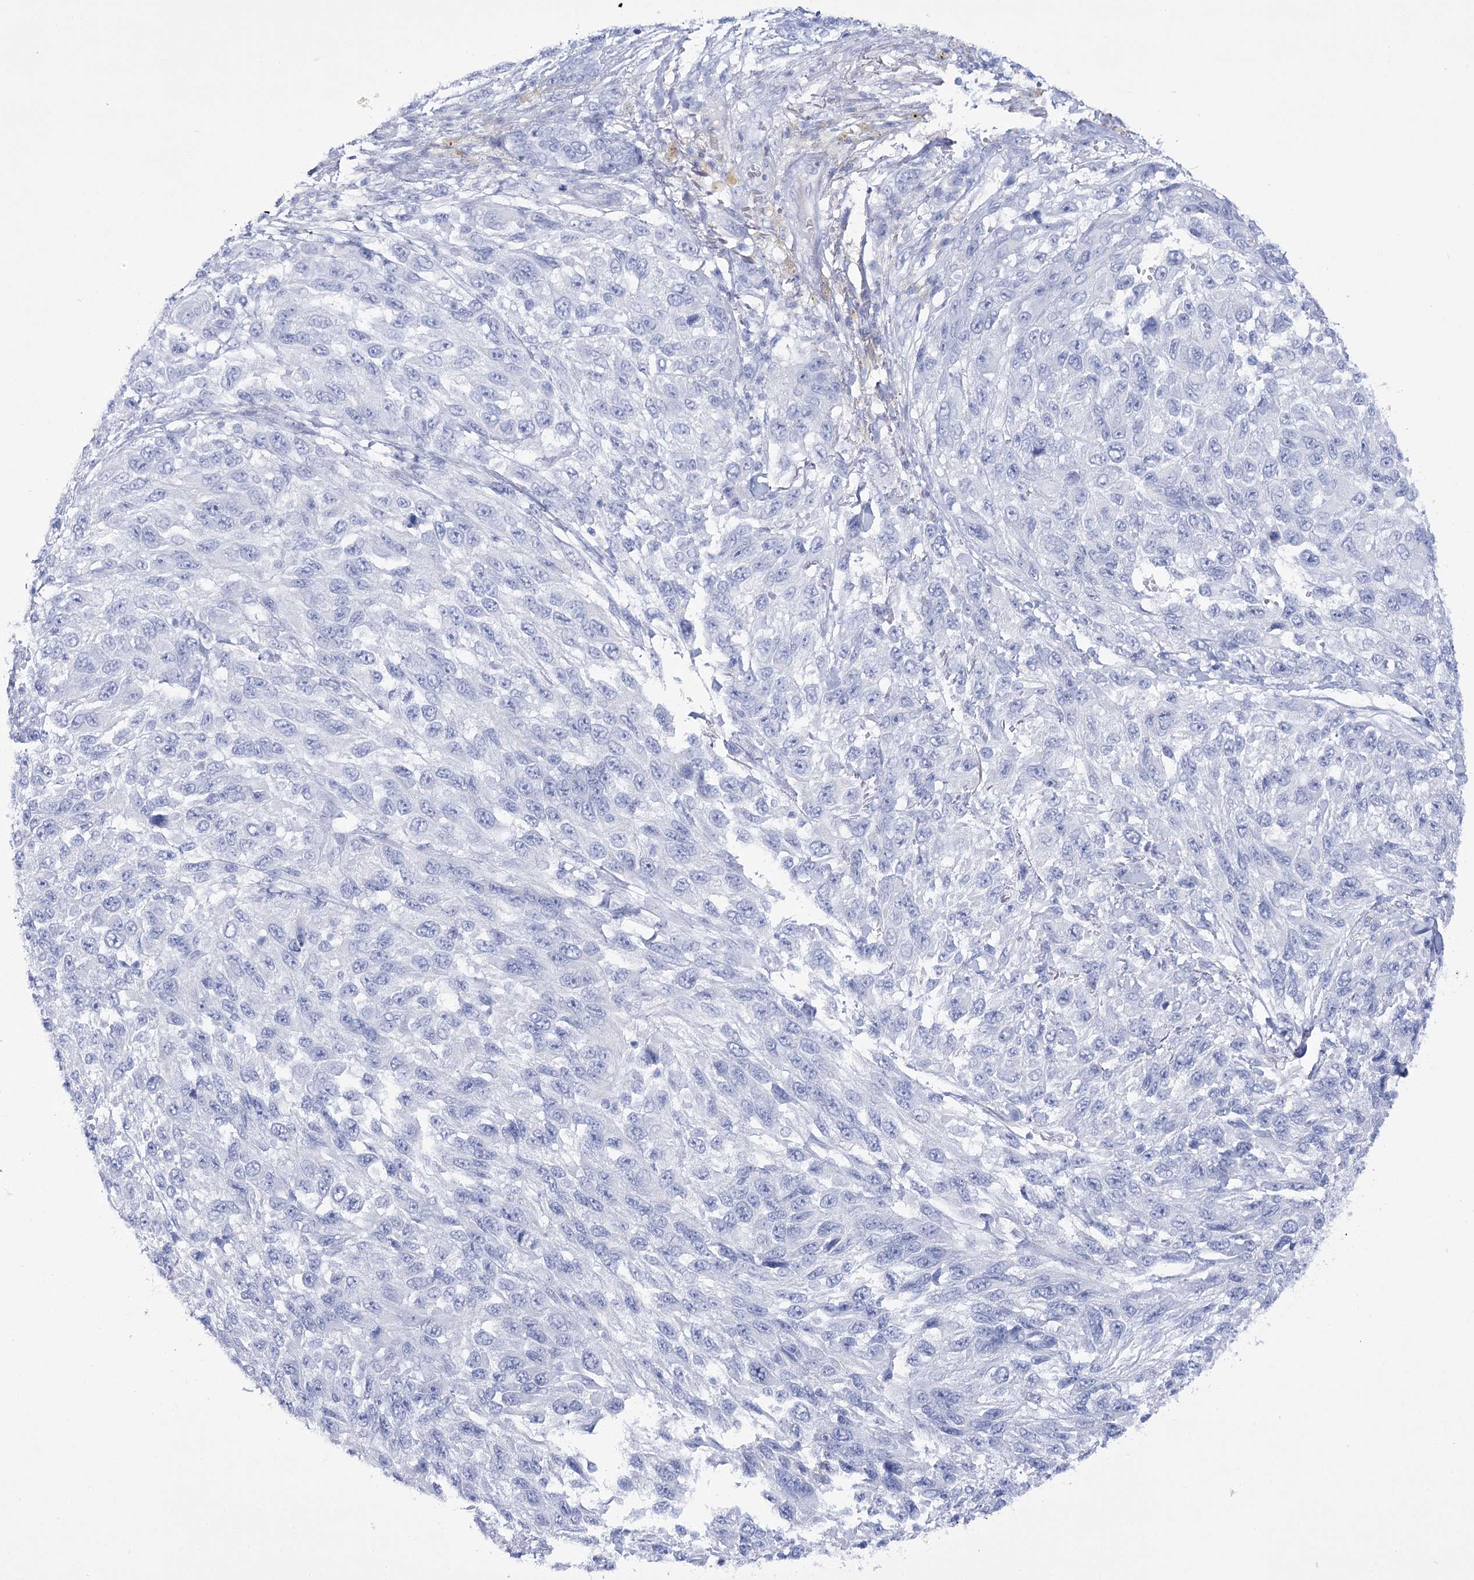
{"staining": {"intensity": "negative", "quantity": "none", "location": "none"}, "tissue": "melanoma", "cell_type": "Tumor cells", "image_type": "cancer", "snomed": [{"axis": "morphology", "description": "Malignant melanoma, NOS"}, {"axis": "topography", "description": "Skin"}], "caption": "Protein analysis of melanoma displays no significant positivity in tumor cells.", "gene": "RNF186", "patient": {"sex": "female", "age": 96}}